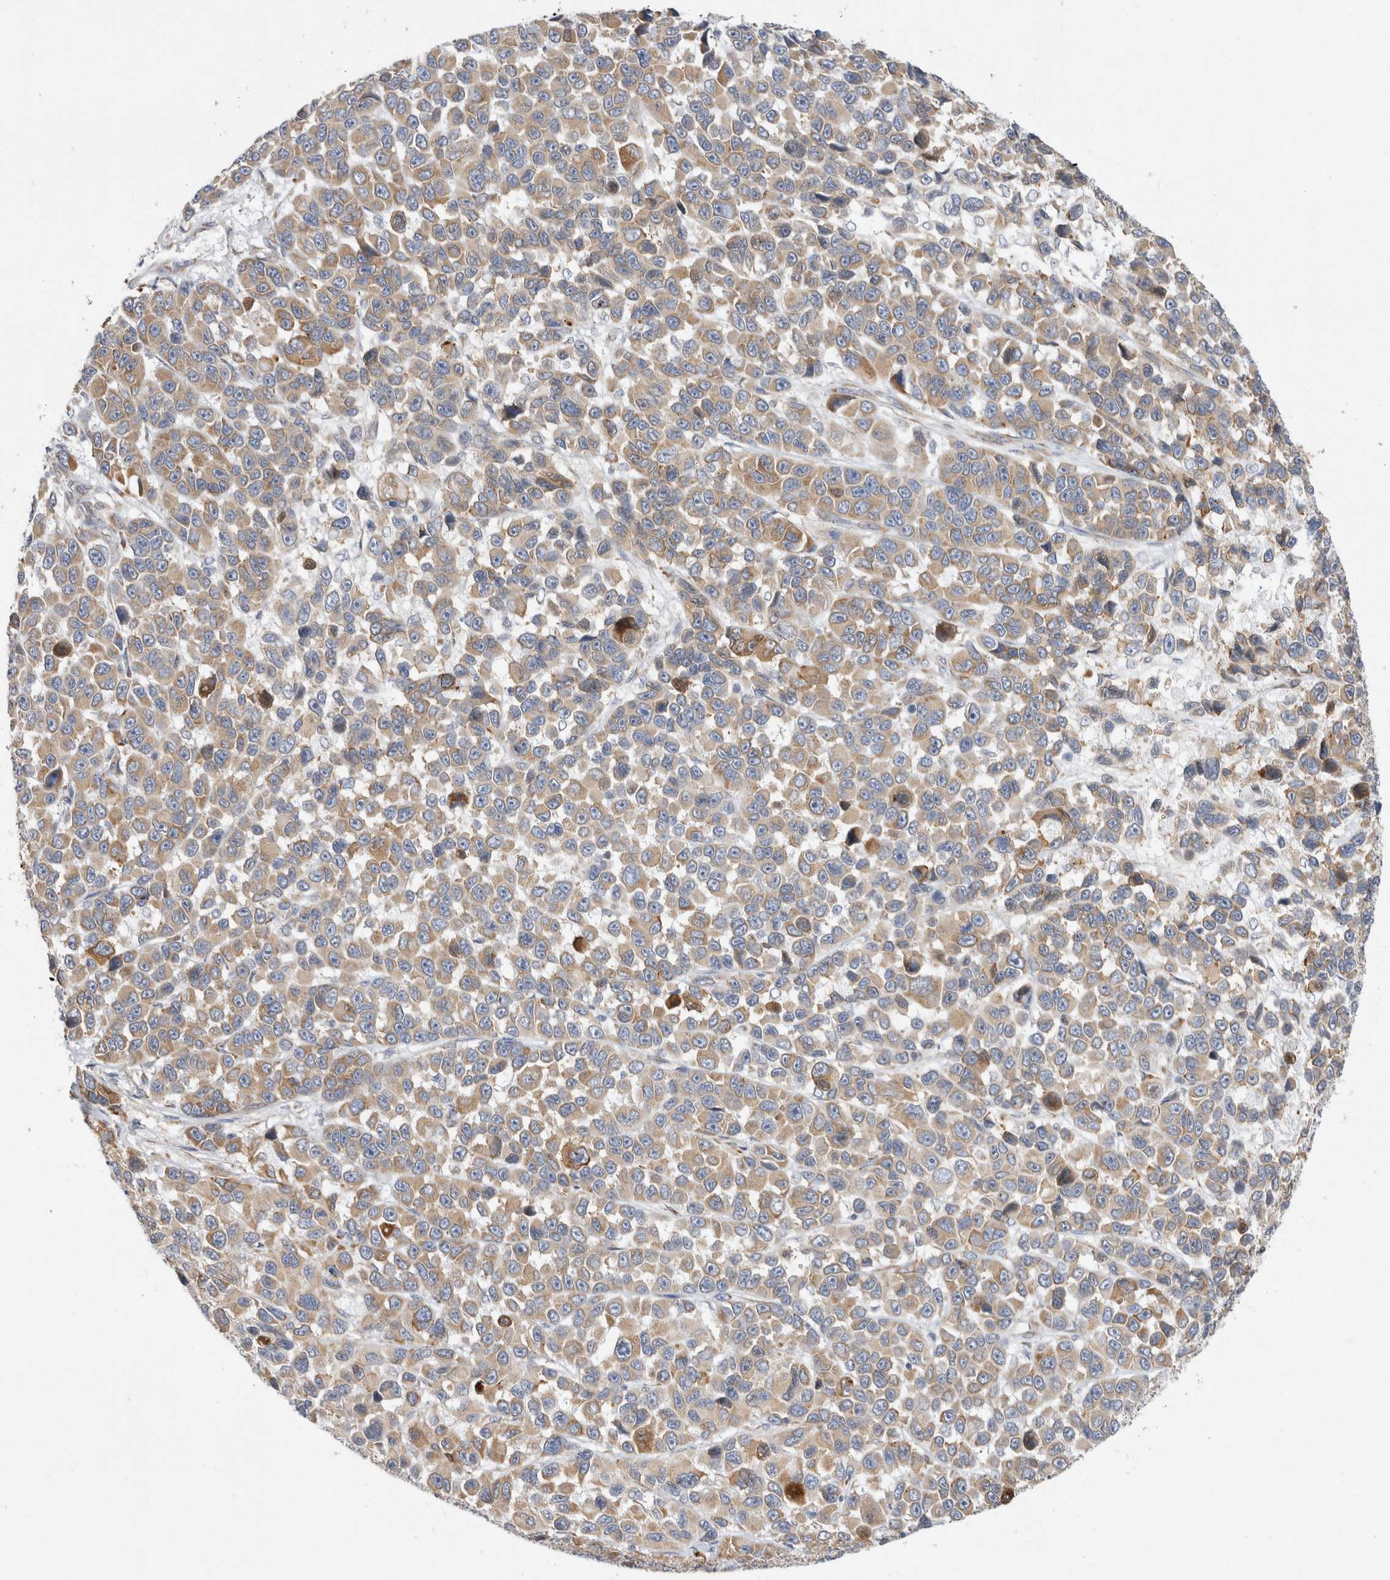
{"staining": {"intensity": "moderate", "quantity": "25%-75%", "location": "cytoplasmic/membranous"}, "tissue": "melanoma", "cell_type": "Tumor cells", "image_type": "cancer", "snomed": [{"axis": "morphology", "description": "Malignant melanoma, NOS"}, {"axis": "topography", "description": "Skin"}], "caption": "DAB (3,3'-diaminobenzidine) immunohistochemical staining of human malignant melanoma displays moderate cytoplasmic/membranous protein expression in about 25%-75% of tumor cells.", "gene": "RPN2", "patient": {"sex": "male", "age": 53}}